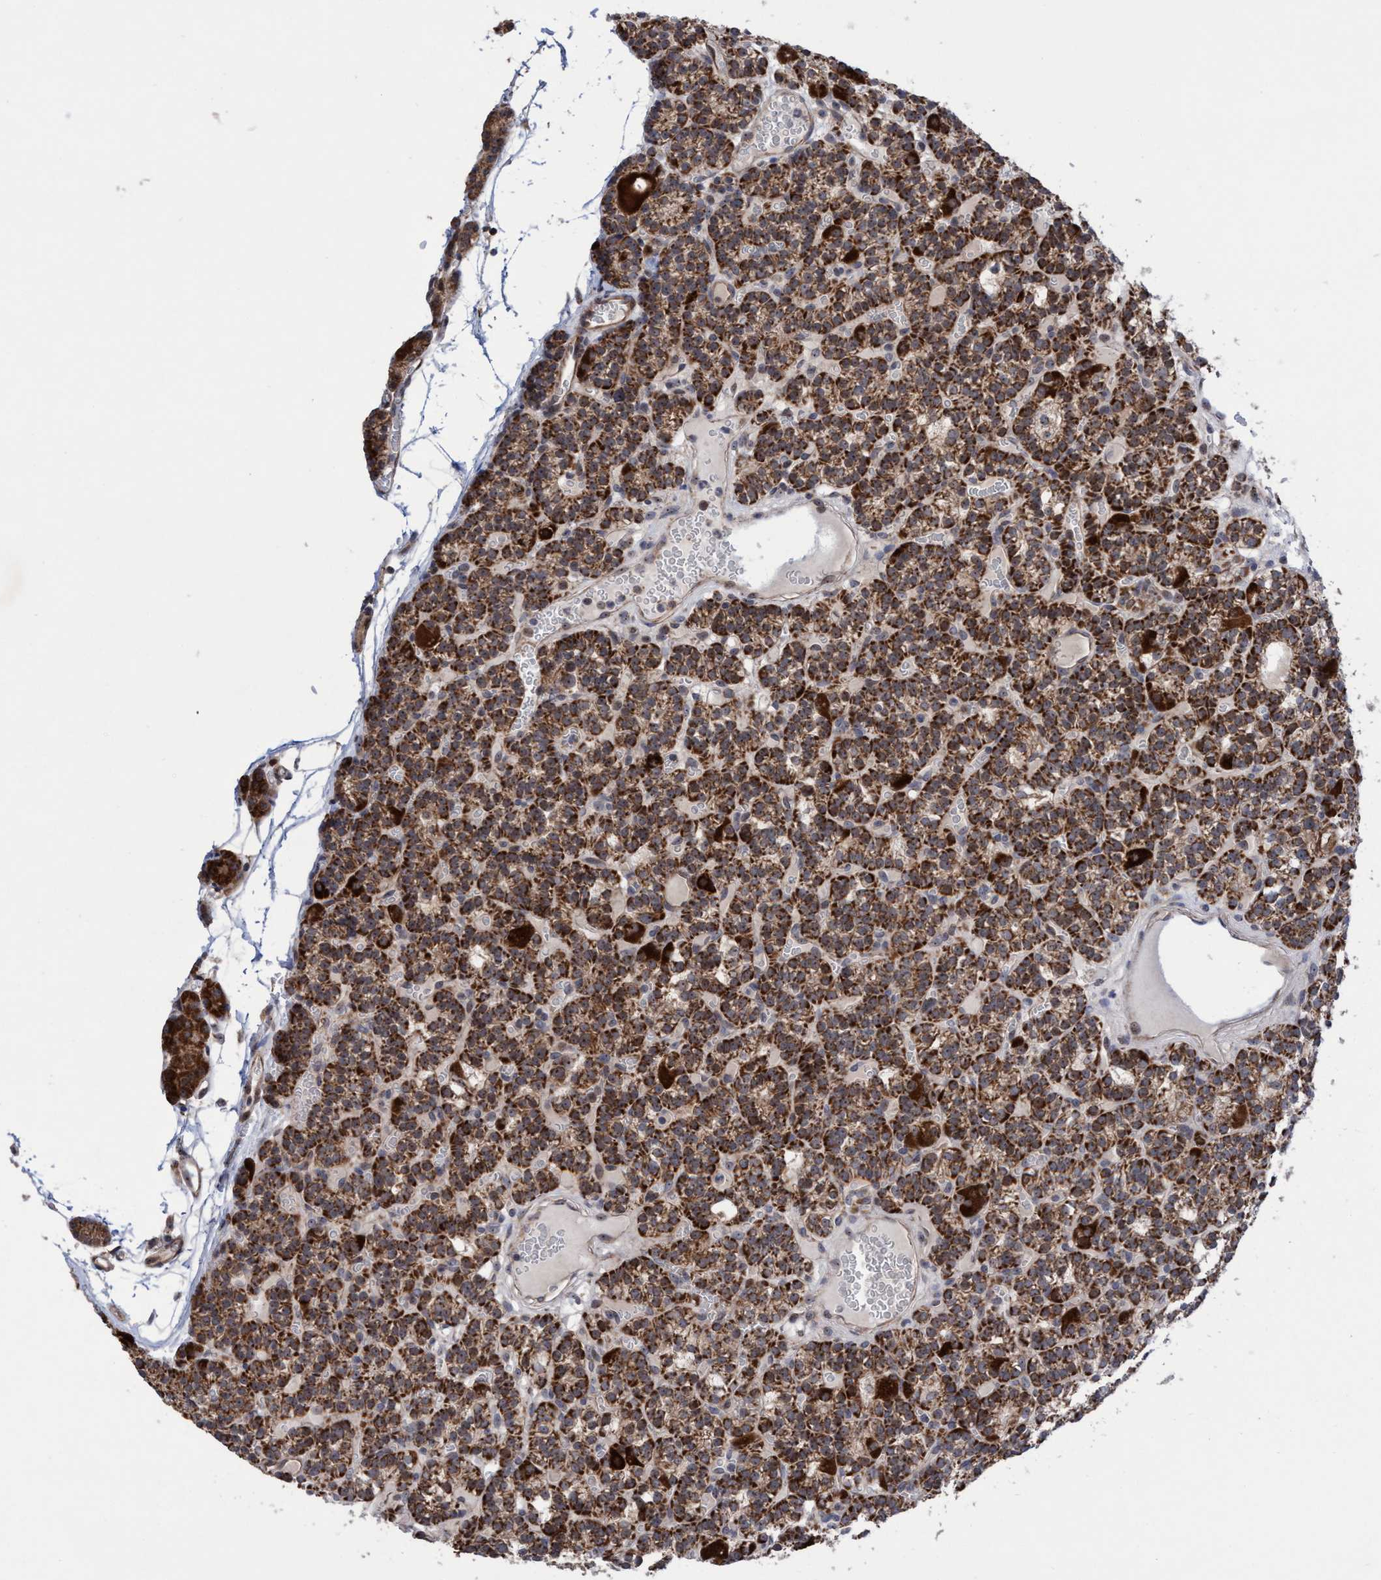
{"staining": {"intensity": "strong", "quantity": ">75%", "location": "cytoplasmic/membranous,nuclear"}, "tissue": "parathyroid gland", "cell_type": "Glandular cells", "image_type": "normal", "snomed": [{"axis": "morphology", "description": "Normal tissue, NOS"}, {"axis": "morphology", "description": "Adenoma, NOS"}, {"axis": "topography", "description": "Parathyroid gland"}], "caption": "Protein expression analysis of unremarkable parathyroid gland demonstrates strong cytoplasmic/membranous,nuclear expression in about >75% of glandular cells.", "gene": "P2RY14", "patient": {"sex": "female", "age": 58}}